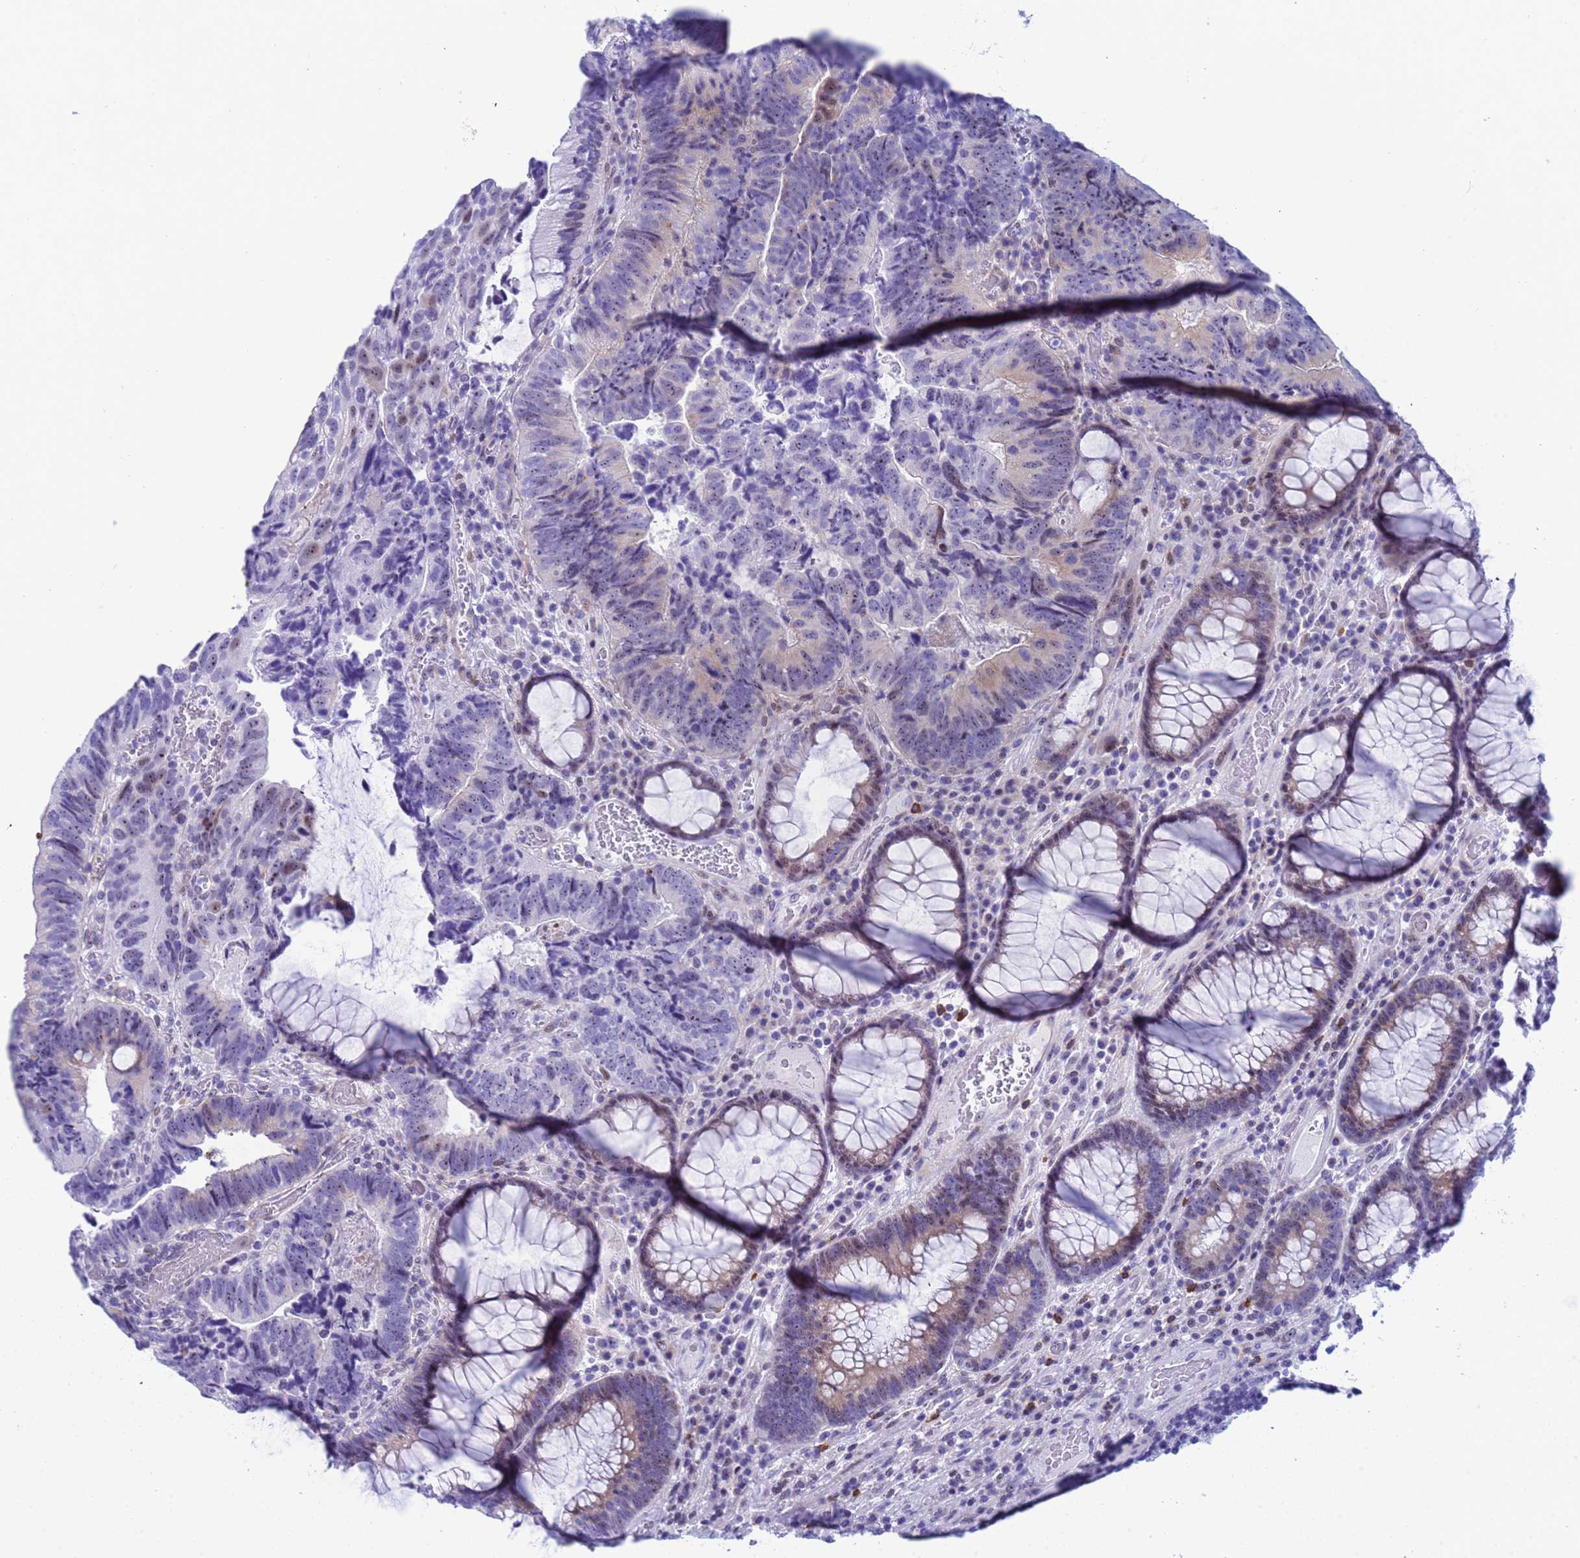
{"staining": {"intensity": "weak", "quantity": "<25%", "location": "cytoplasmic/membranous"}, "tissue": "colorectal cancer", "cell_type": "Tumor cells", "image_type": "cancer", "snomed": [{"axis": "morphology", "description": "Adenocarcinoma, NOS"}, {"axis": "topography", "description": "Colon"}], "caption": "Immunohistochemistry (IHC) image of neoplastic tissue: adenocarcinoma (colorectal) stained with DAB reveals no significant protein positivity in tumor cells.", "gene": "POP5", "patient": {"sex": "female", "age": 67}}